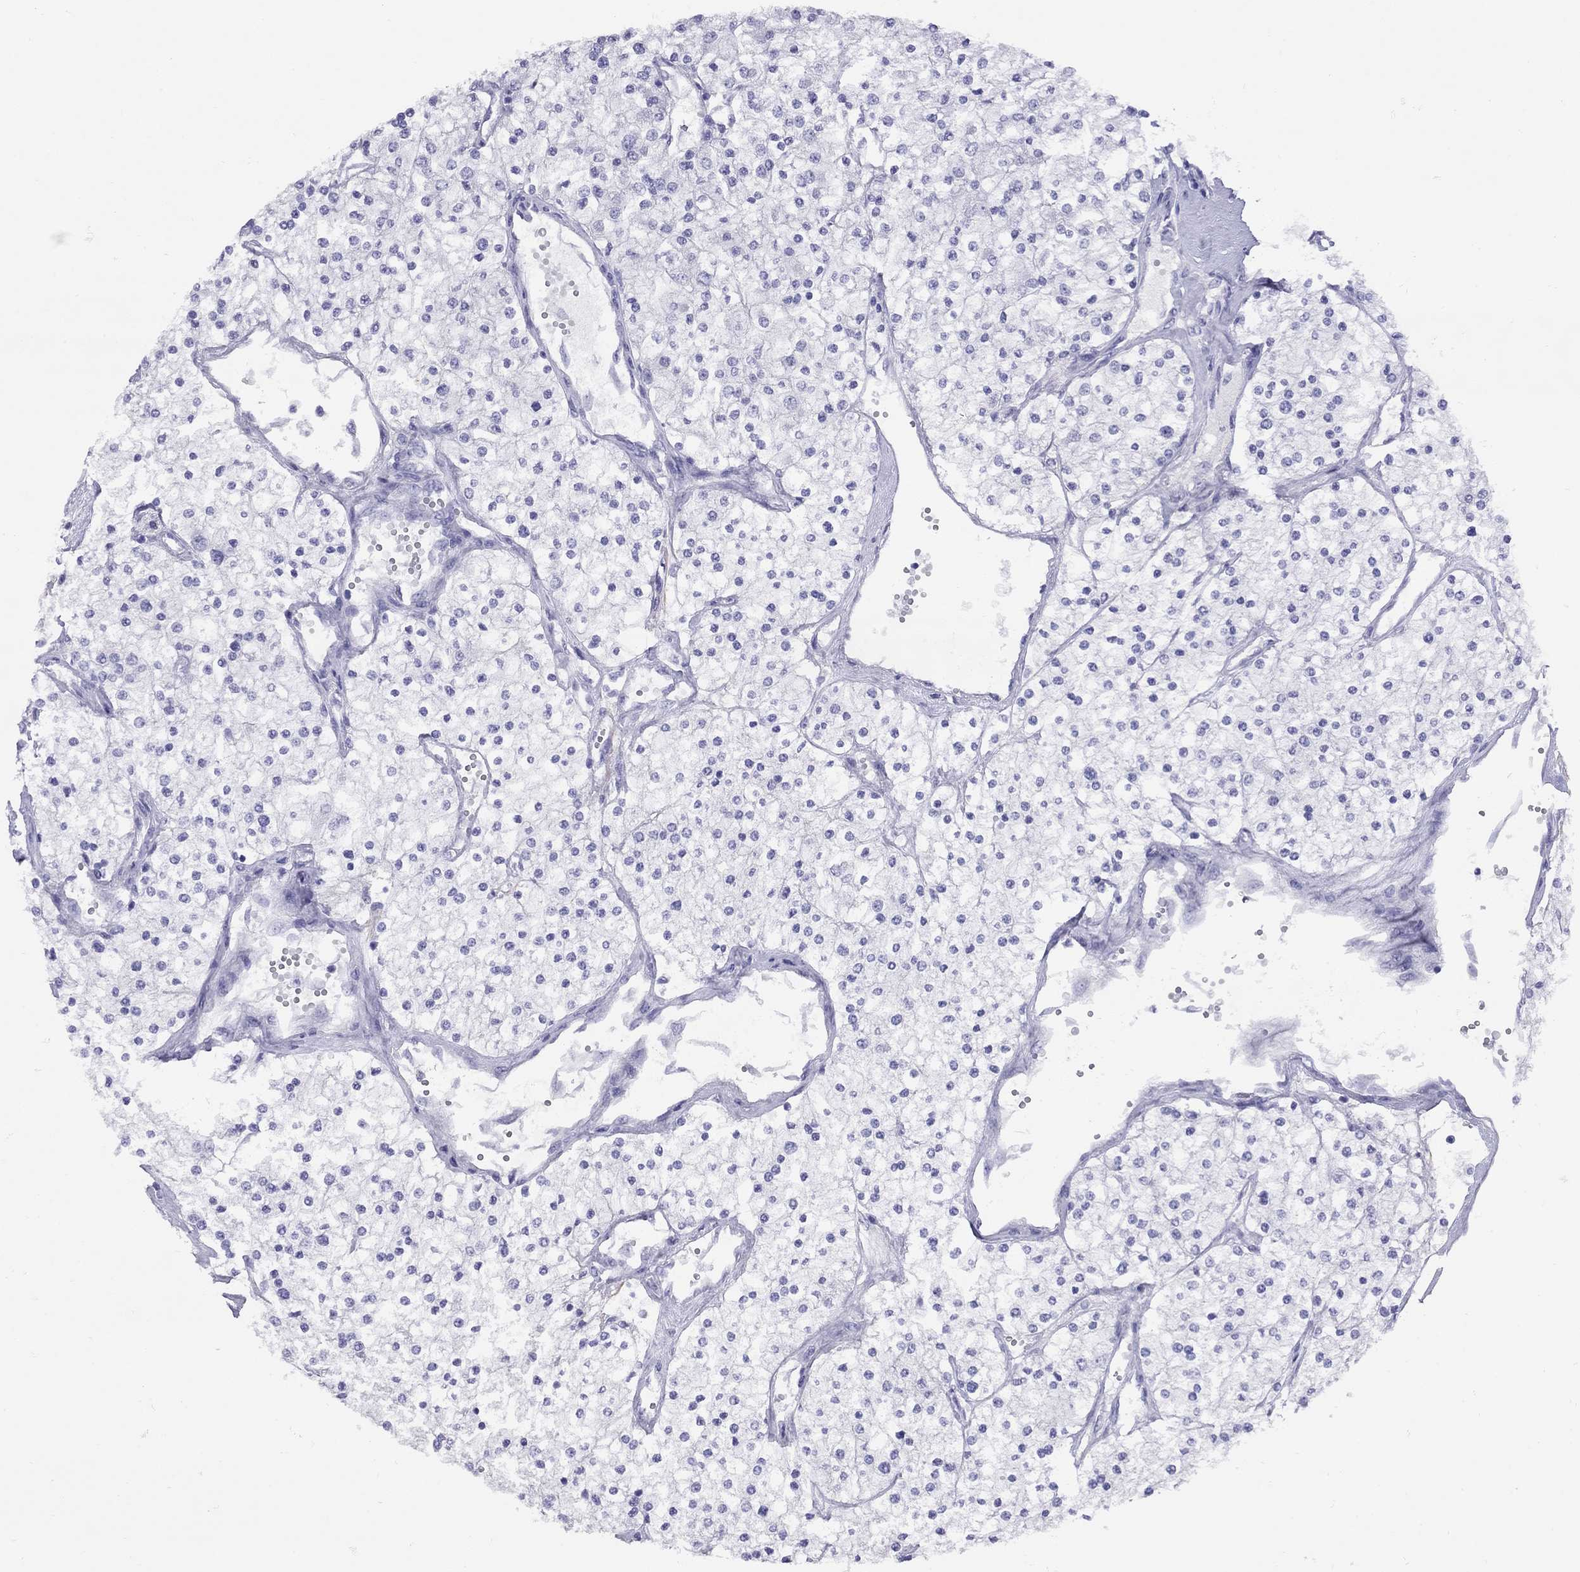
{"staining": {"intensity": "negative", "quantity": "none", "location": "none"}, "tissue": "renal cancer", "cell_type": "Tumor cells", "image_type": "cancer", "snomed": [{"axis": "morphology", "description": "Adenocarcinoma, NOS"}, {"axis": "topography", "description": "Kidney"}], "caption": "Immunohistochemical staining of human renal adenocarcinoma shows no significant expression in tumor cells.", "gene": "GRIA2", "patient": {"sex": "male", "age": 80}}